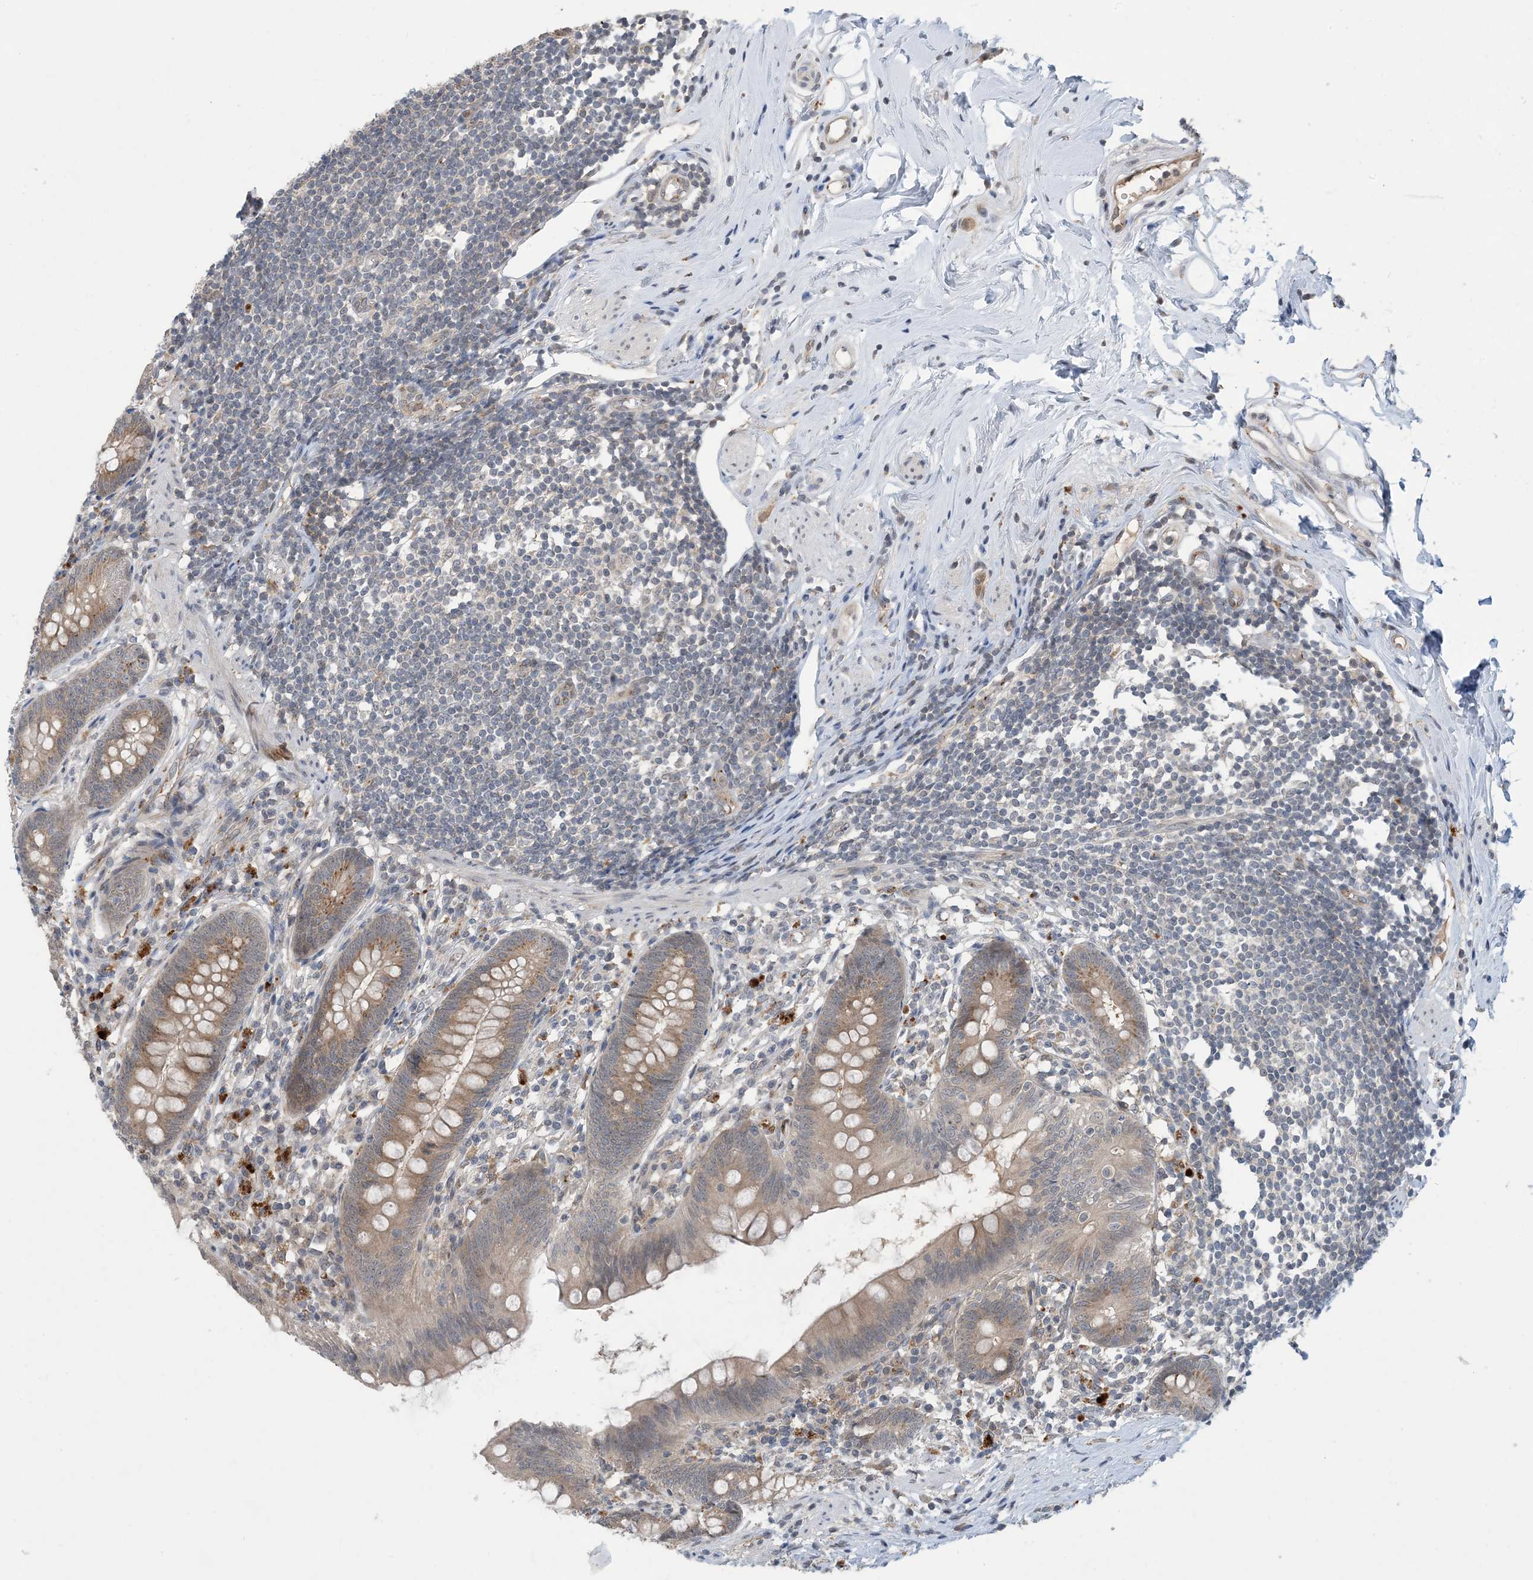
{"staining": {"intensity": "moderate", "quantity": "25%-75%", "location": "cytoplasmic/membranous"}, "tissue": "appendix", "cell_type": "Glandular cells", "image_type": "normal", "snomed": [{"axis": "morphology", "description": "Normal tissue, NOS"}, {"axis": "topography", "description": "Appendix"}], "caption": "IHC histopathology image of normal appendix: human appendix stained using immunohistochemistry displays medium levels of moderate protein expression localized specifically in the cytoplasmic/membranous of glandular cells, appearing as a cytoplasmic/membranous brown color.", "gene": "TINAG", "patient": {"sex": "female", "age": 62}}